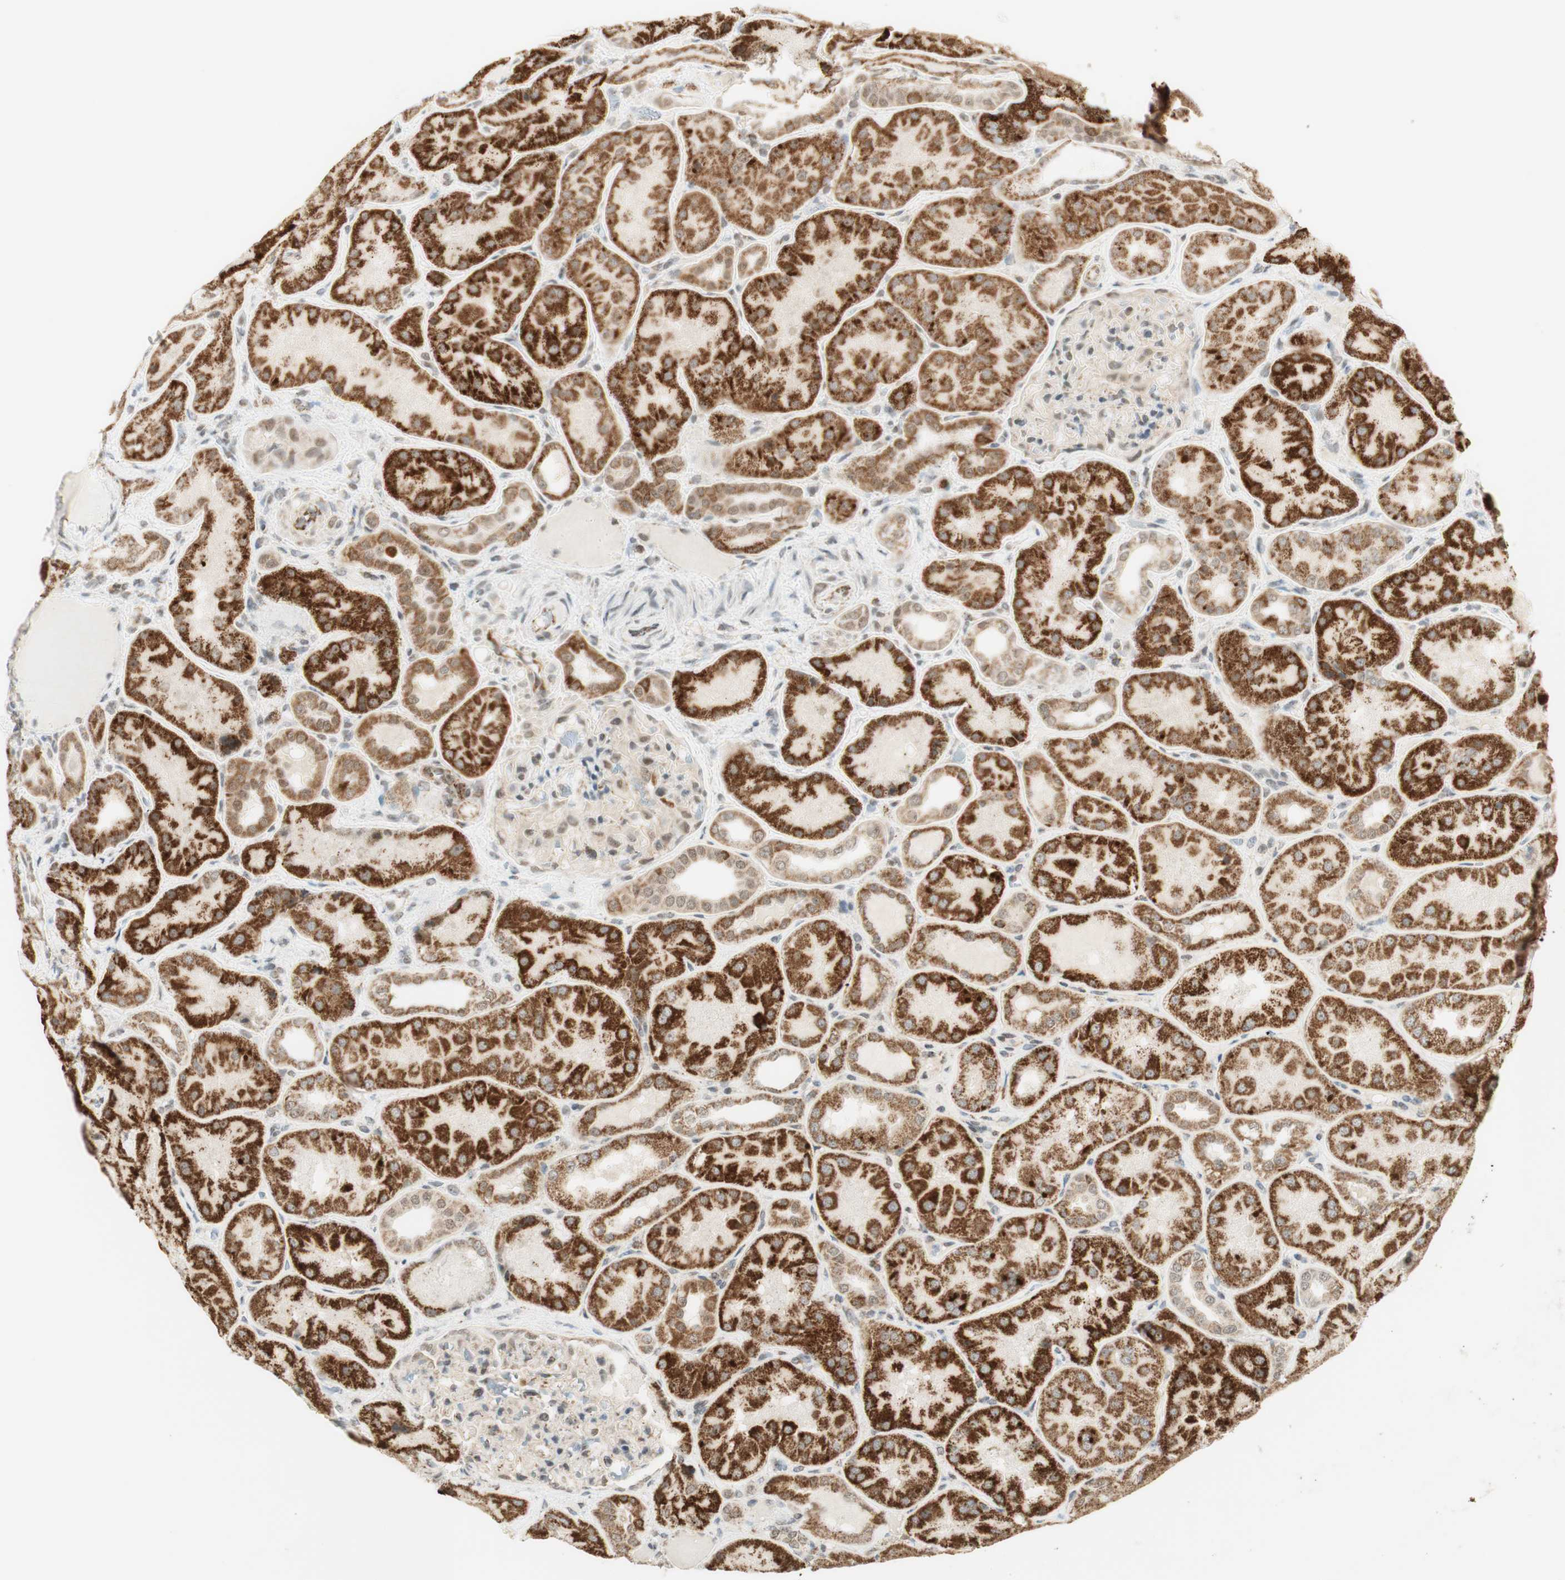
{"staining": {"intensity": "moderate", "quantity": ">75%", "location": "nuclear"}, "tissue": "kidney", "cell_type": "Cells in glomeruli", "image_type": "normal", "snomed": [{"axis": "morphology", "description": "Normal tissue, NOS"}, {"axis": "topography", "description": "Kidney"}], "caption": "DAB (3,3'-diaminobenzidine) immunohistochemical staining of normal human kidney reveals moderate nuclear protein expression in approximately >75% of cells in glomeruli.", "gene": "ZNF782", "patient": {"sex": "female", "age": 56}}